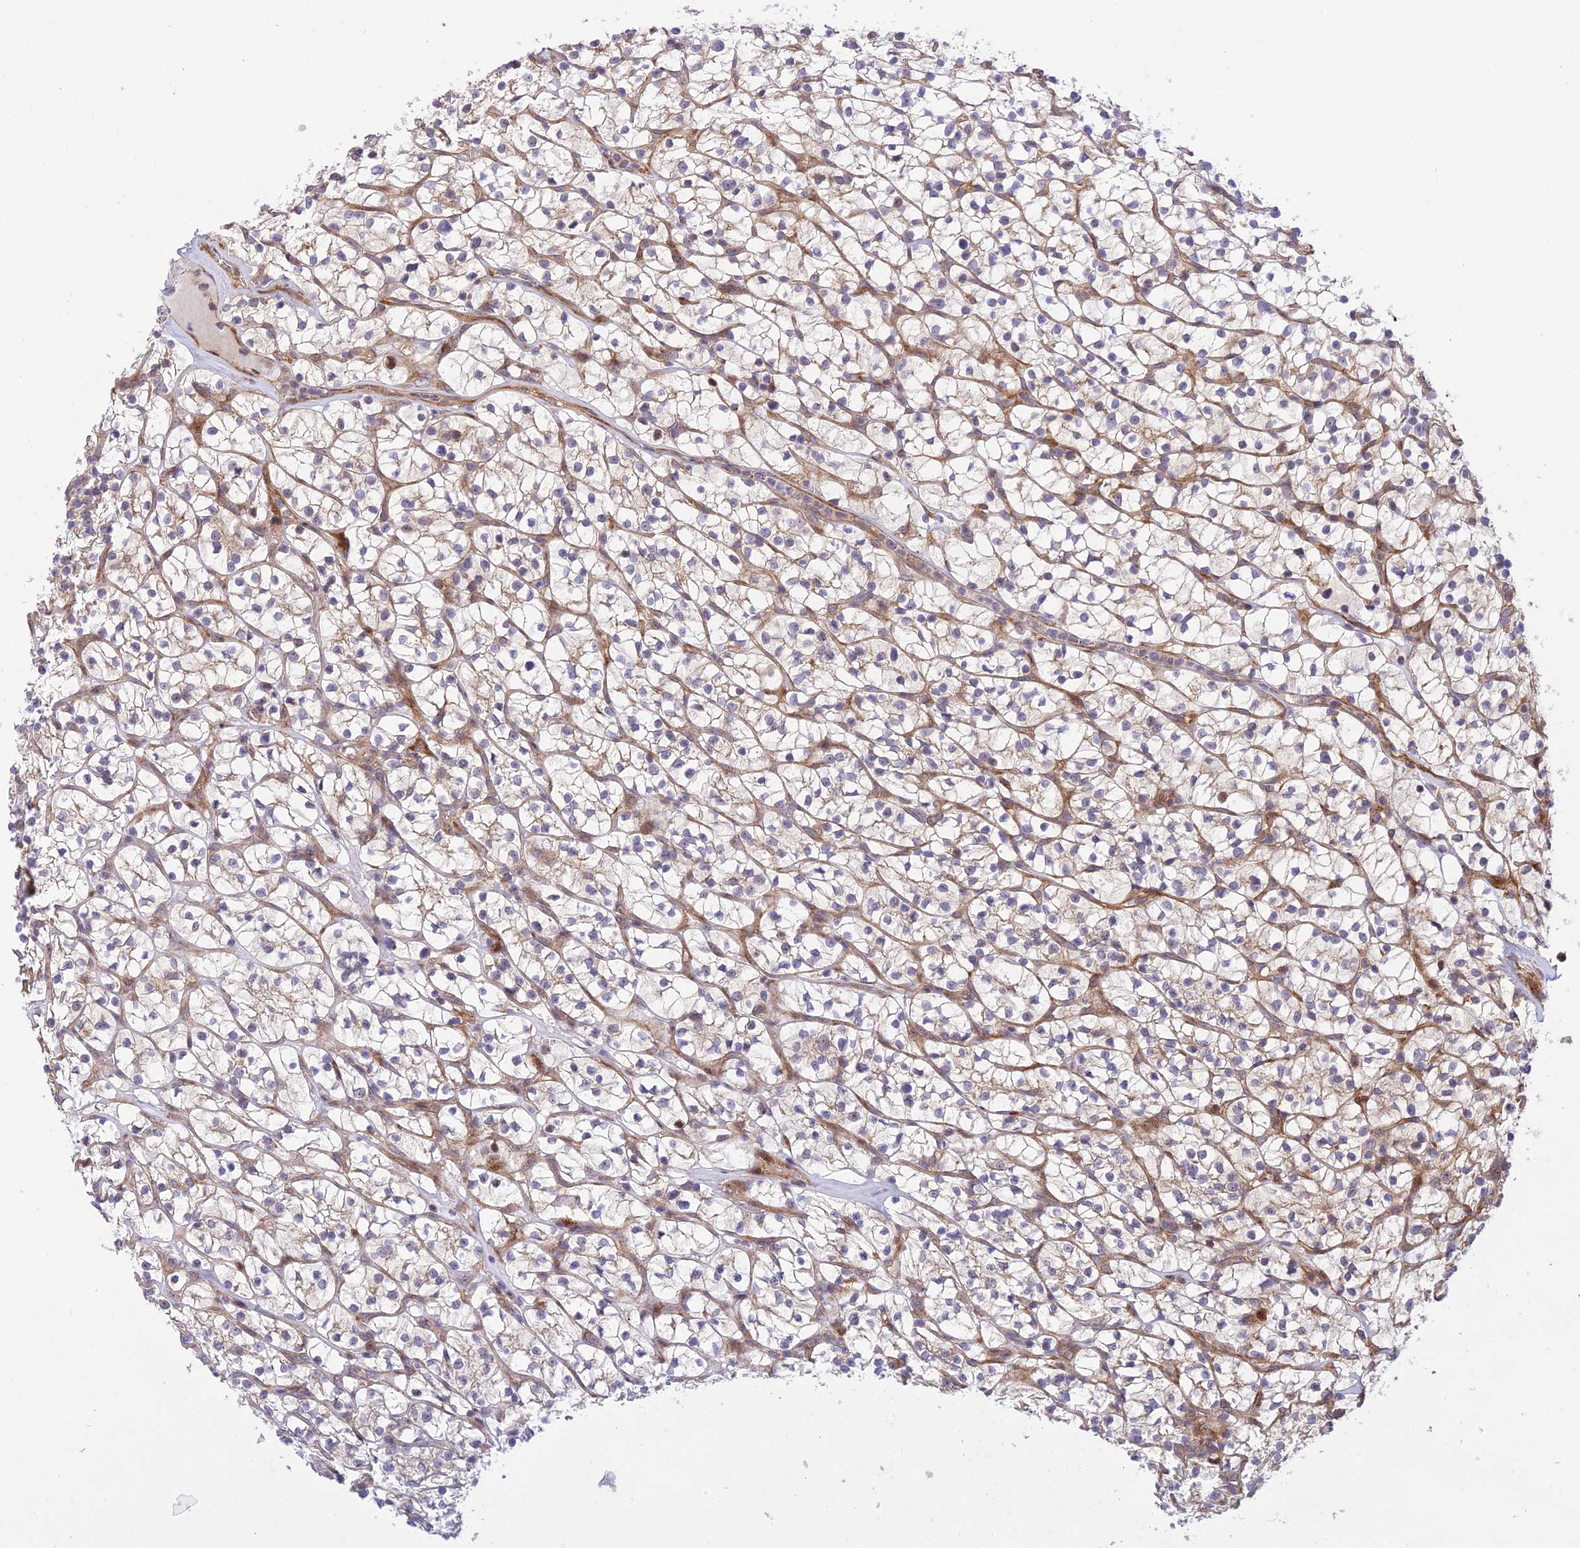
{"staining": {"intensity": "negative", "quantity": "none", "location": "none"}, "tissue": "renal cancer", "cell_type": "Tumor cells", "image_type": "cancer", "snomed": [{"axis": "morphology", "description": "Adenocarcinoma, NOS"}, {"axis": "topography", "description": "Kidney"}], "caption": "Renal cancer was stained to show a protein in brown. There is no significant staining in tumor cells.", "gene": "ZNF584", "patient": {"sex": "female", "age": 64}}